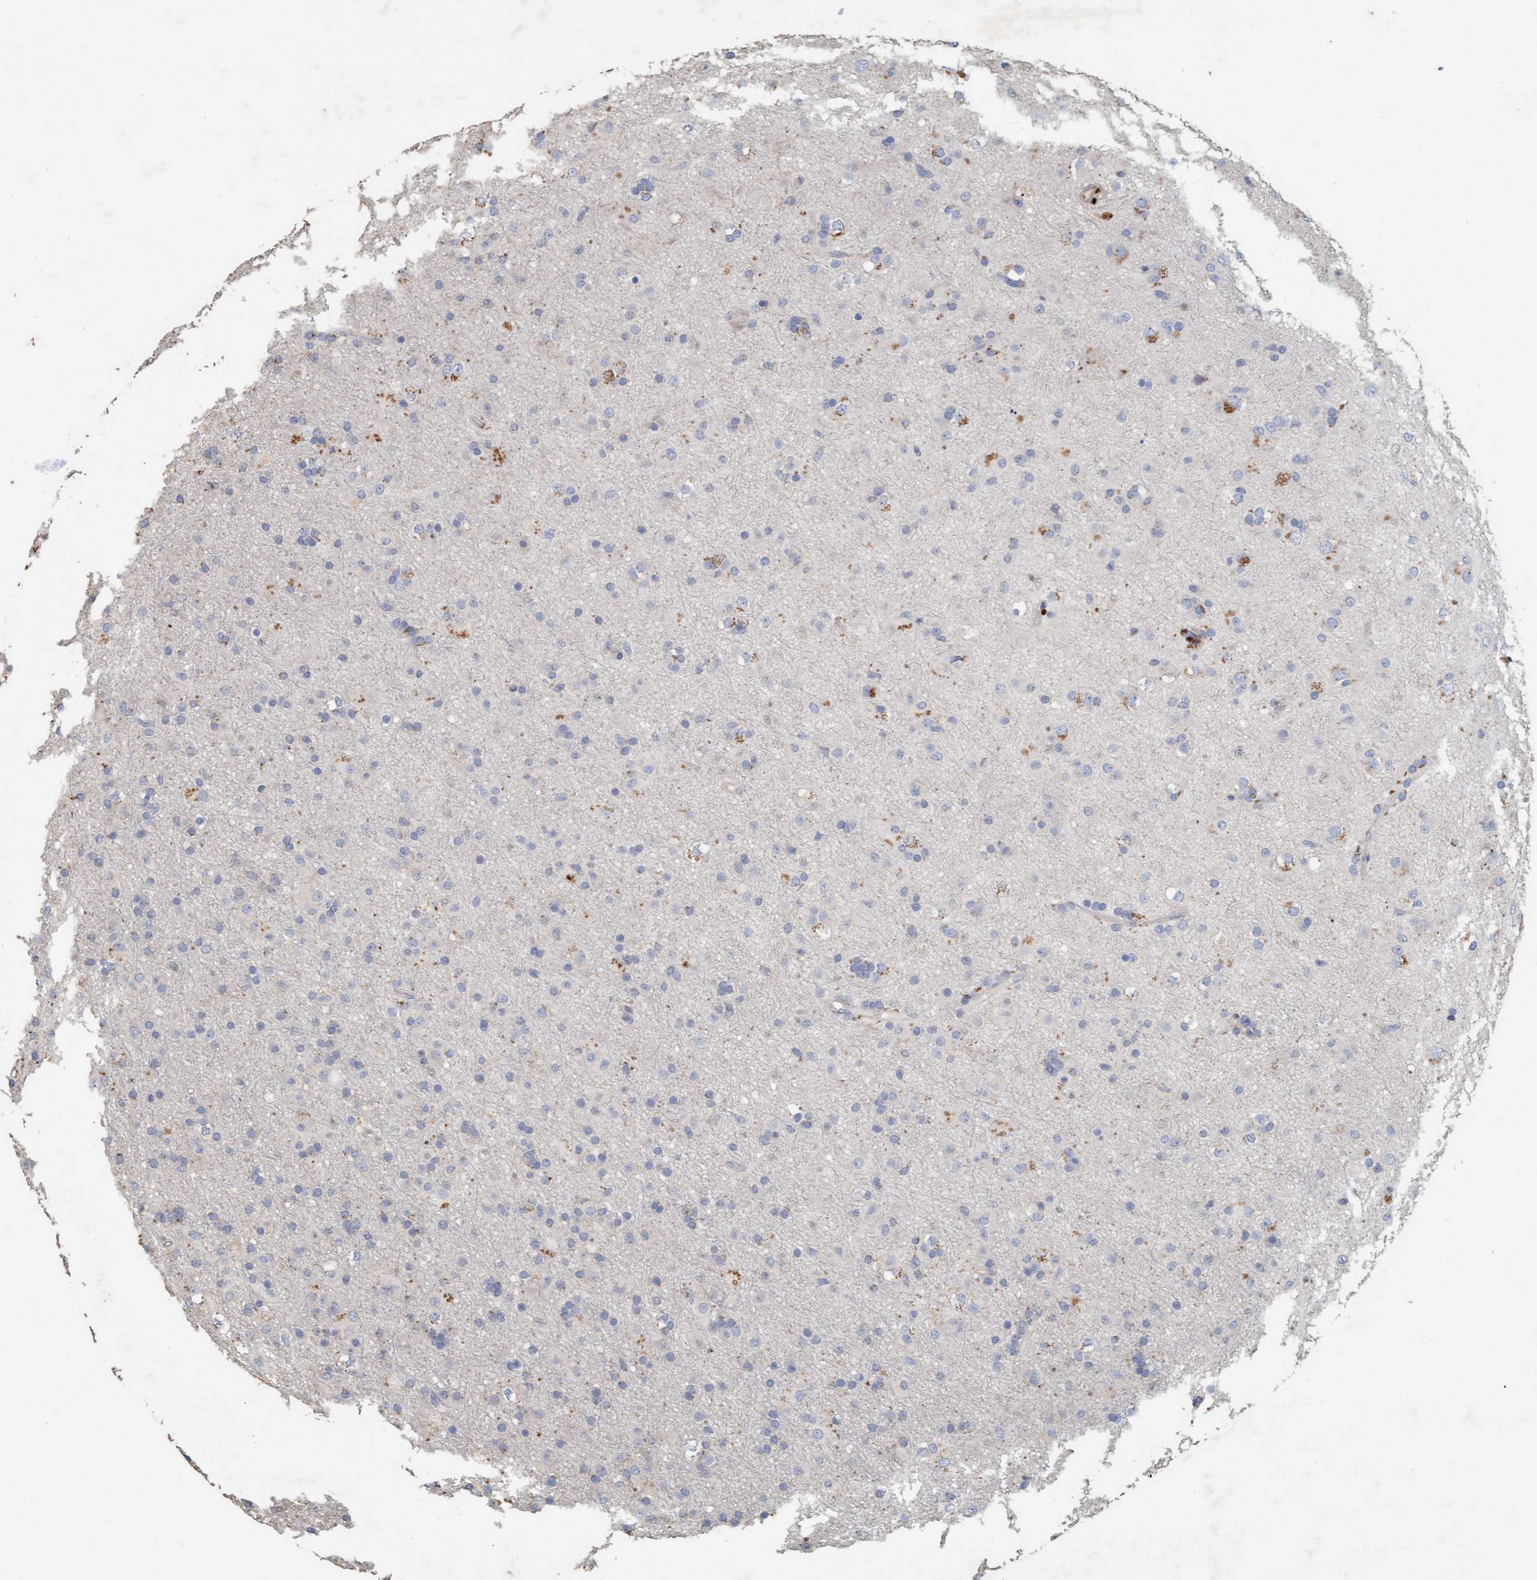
{"staining": {"intensity": "negative", "quantity": "none", "location": "none"}, "tissue": "glioma", "cell_type": "Tumor cells", "image_type": "cancer", "snomed": [{"axis": "morphology", "description": "Glioma, malignant, Low grade"}, {"axis": "topography", "description": "Brain"}], "caption": "Malignant low-grade glioma was stained to show a protein in brown. There is no significant positivity in tumor cells.", "gene": "LONRF1", "patient": {"sex": "male", "age": 65}}